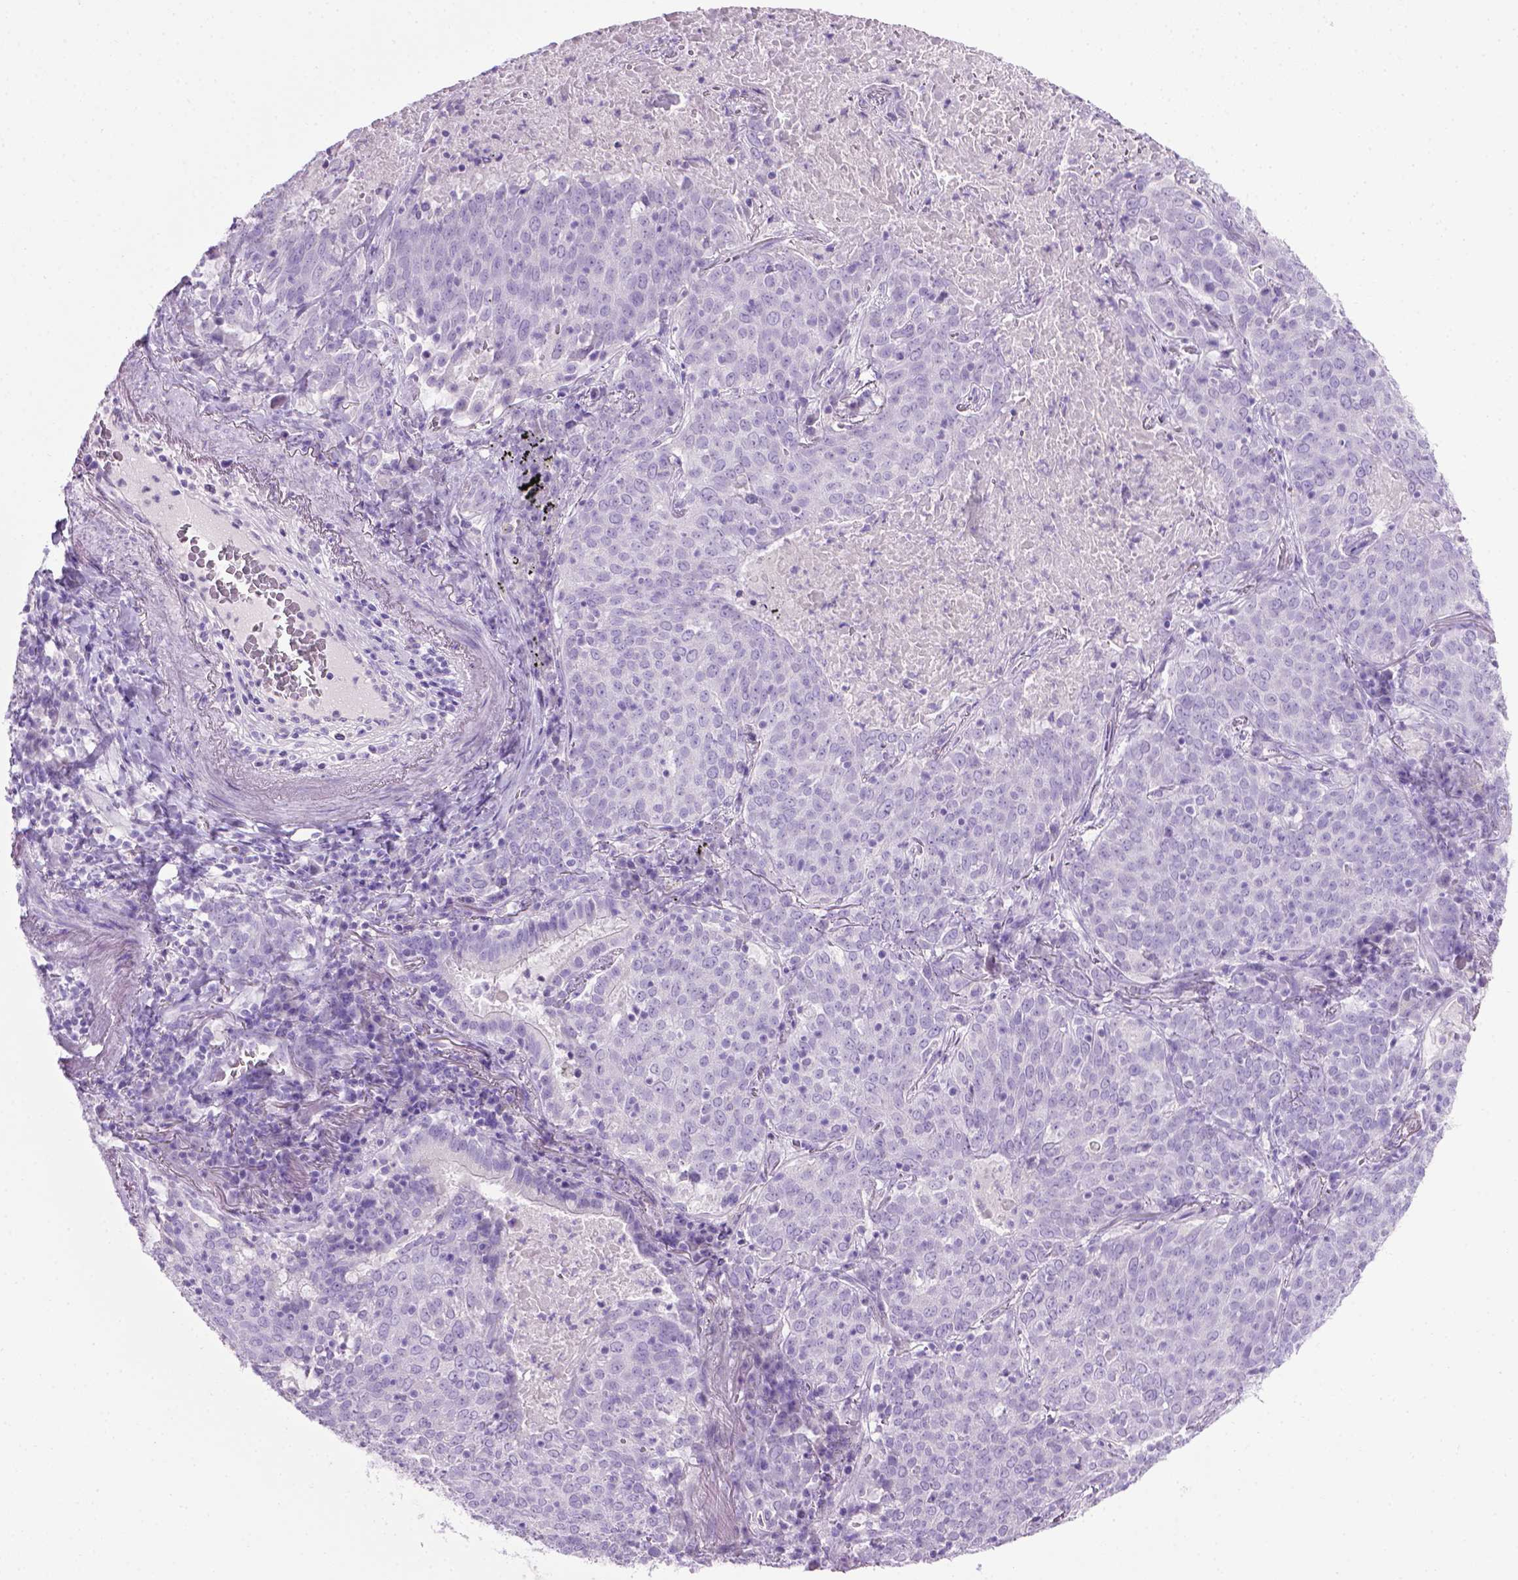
{"staining": {"intensity": "negative", "quantity": "none", "location": "none"}, "tissue": "lung cancer", "cell_type": "Tumor cells", "image_type": "cancer", "snomed": [{"axis": "morphology", "description": "Squamous cell carcinoma, NOS"}, {"axis": "topography", "description": "Lung"}], "caption": "There is no significant expression in tumor cells of lung cancer.", "gene": "LELP1", "patient": {"sex": "male", "age": 82}}